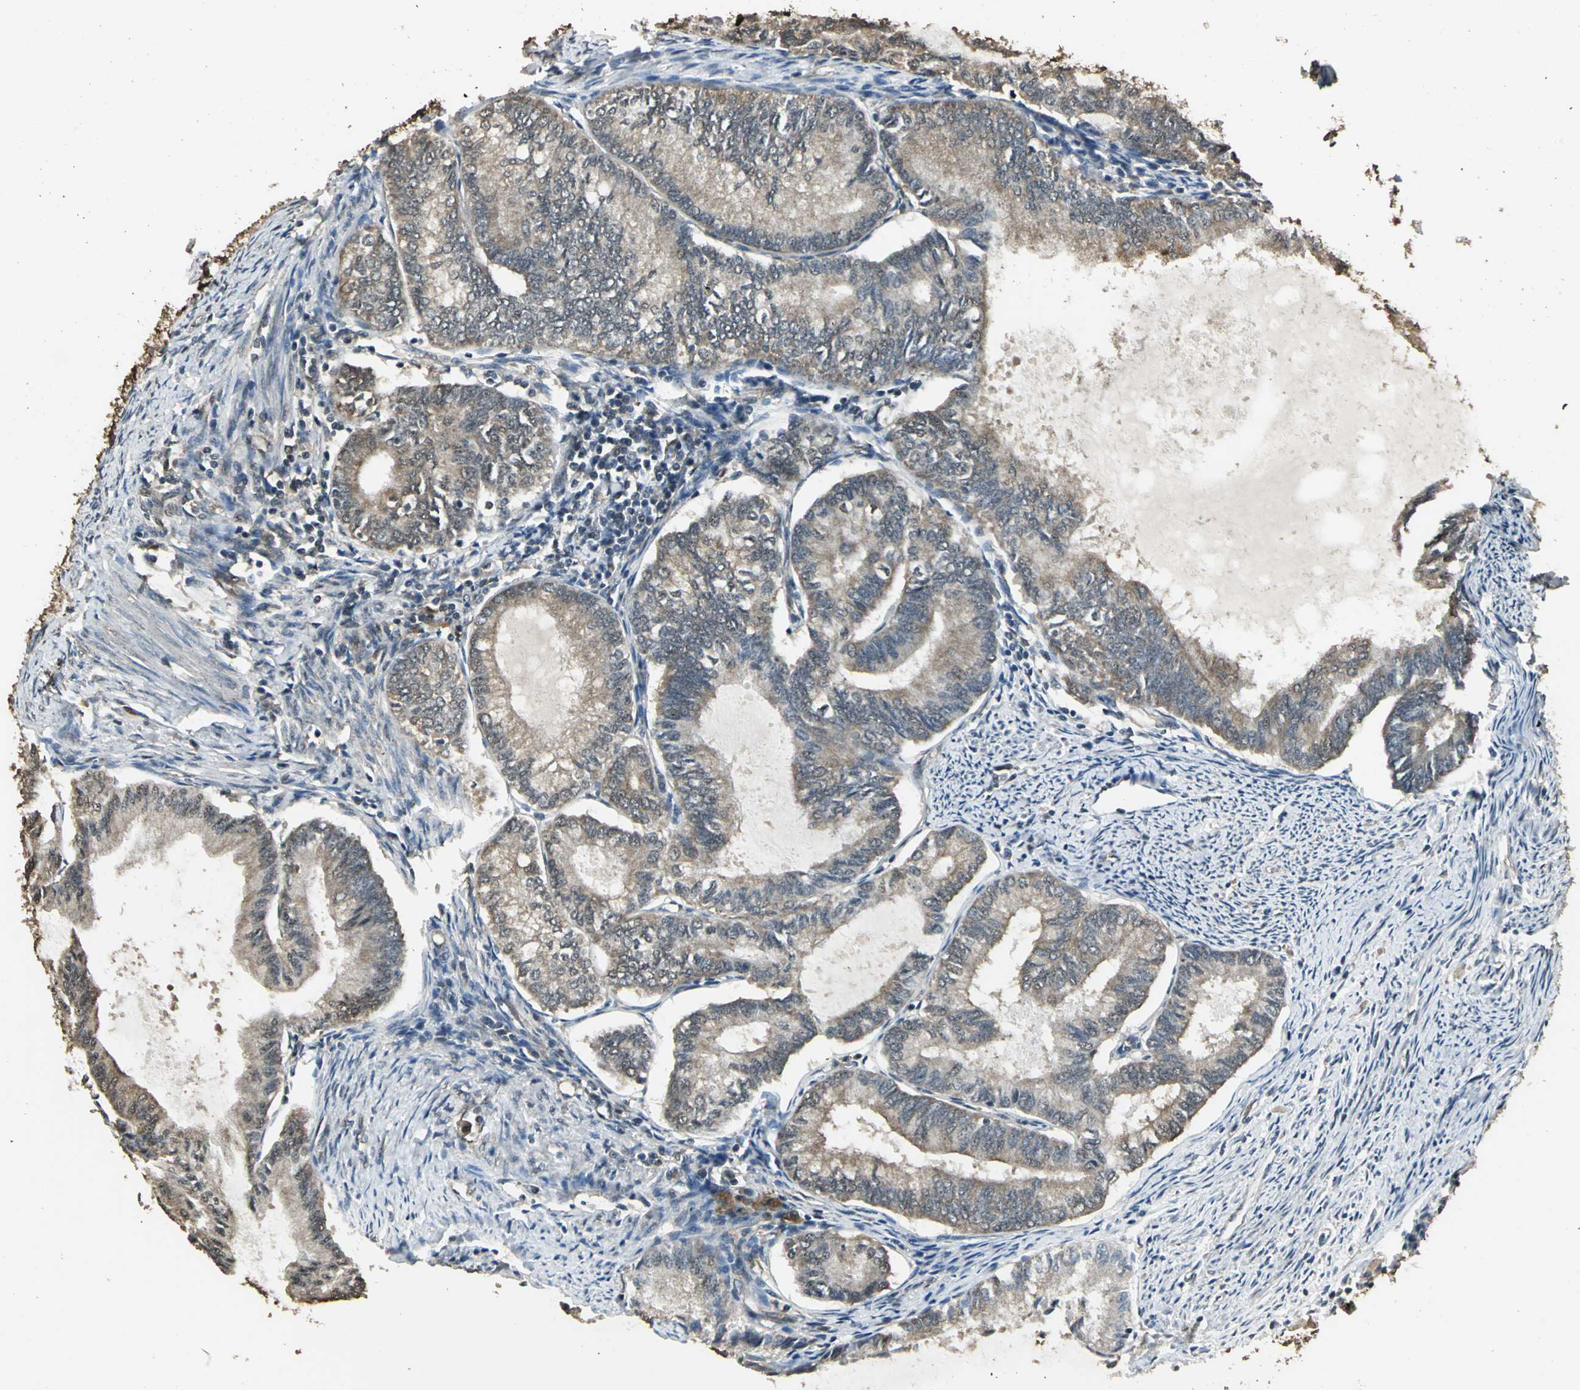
{"staining": {"intensity": "moderate", "quantity": "25%-75%", "location": "cytoplasmic/membranous"}, "tissue": "endometrial cancer", "cell_type": "Tumor cells", "image_type": "cancer", "snomed": [{"axis": "morphology", "description": "Adenocarcinoma, NOS"}, {"axis": "topography", "description": "Endometrium"}], "caption": "Endometrial cancer tissue exhibits moderate cytoplasmic/membranous expression in about 25%-75% of tumor cells The staining was performed using DAB, with brown indicating positive protein expression. Nuclei are stained blue with hematoxylin.", "gene": "UCHL5", "patient": {"sex": "female", "age": 86}}